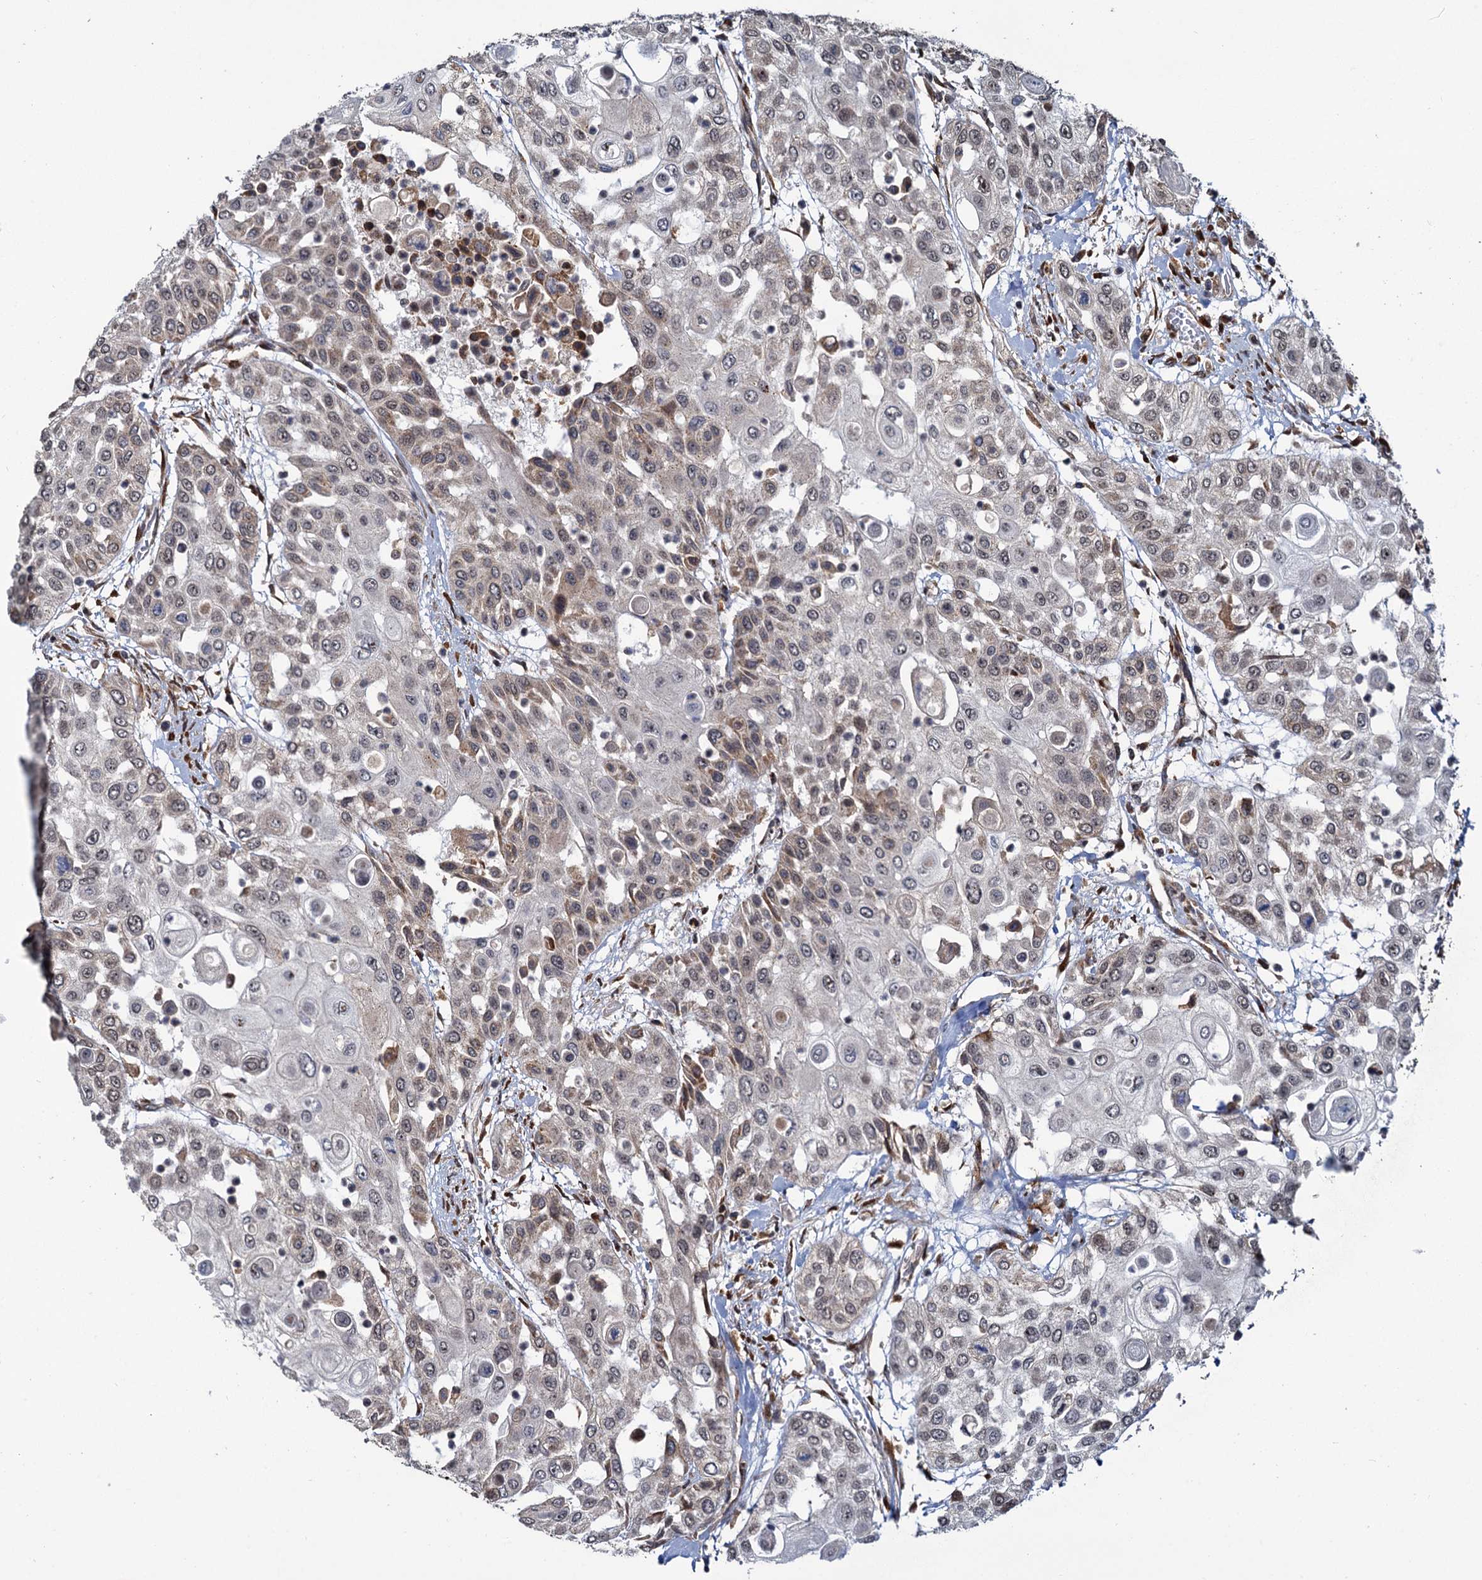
{"staining": {"intensity": "weak", "quantity": "25%-75%", "location": "cytoplasmic/membranous"}, "tissue": "urothelial cancer", "cell_type": "Tumor cells", "image_type": "cancer", "snomed": [{"axis": "morphology", "description": "Urothelial carcinoma, High grade"}, {"axis": "topography", "description": "Urinary bladder"}], "caption": "This photomicrograph shows high-grade urothelial carcinoma stained with immunohistochemistry (IHC) to label a protein in brown. The cytoplasmic/membranous of tumor cells show weak positivity for the protein. Nuclei are counter-stained blue.", "gene": "SAAL1", "patient": {"sex": "female", "age": 79}}